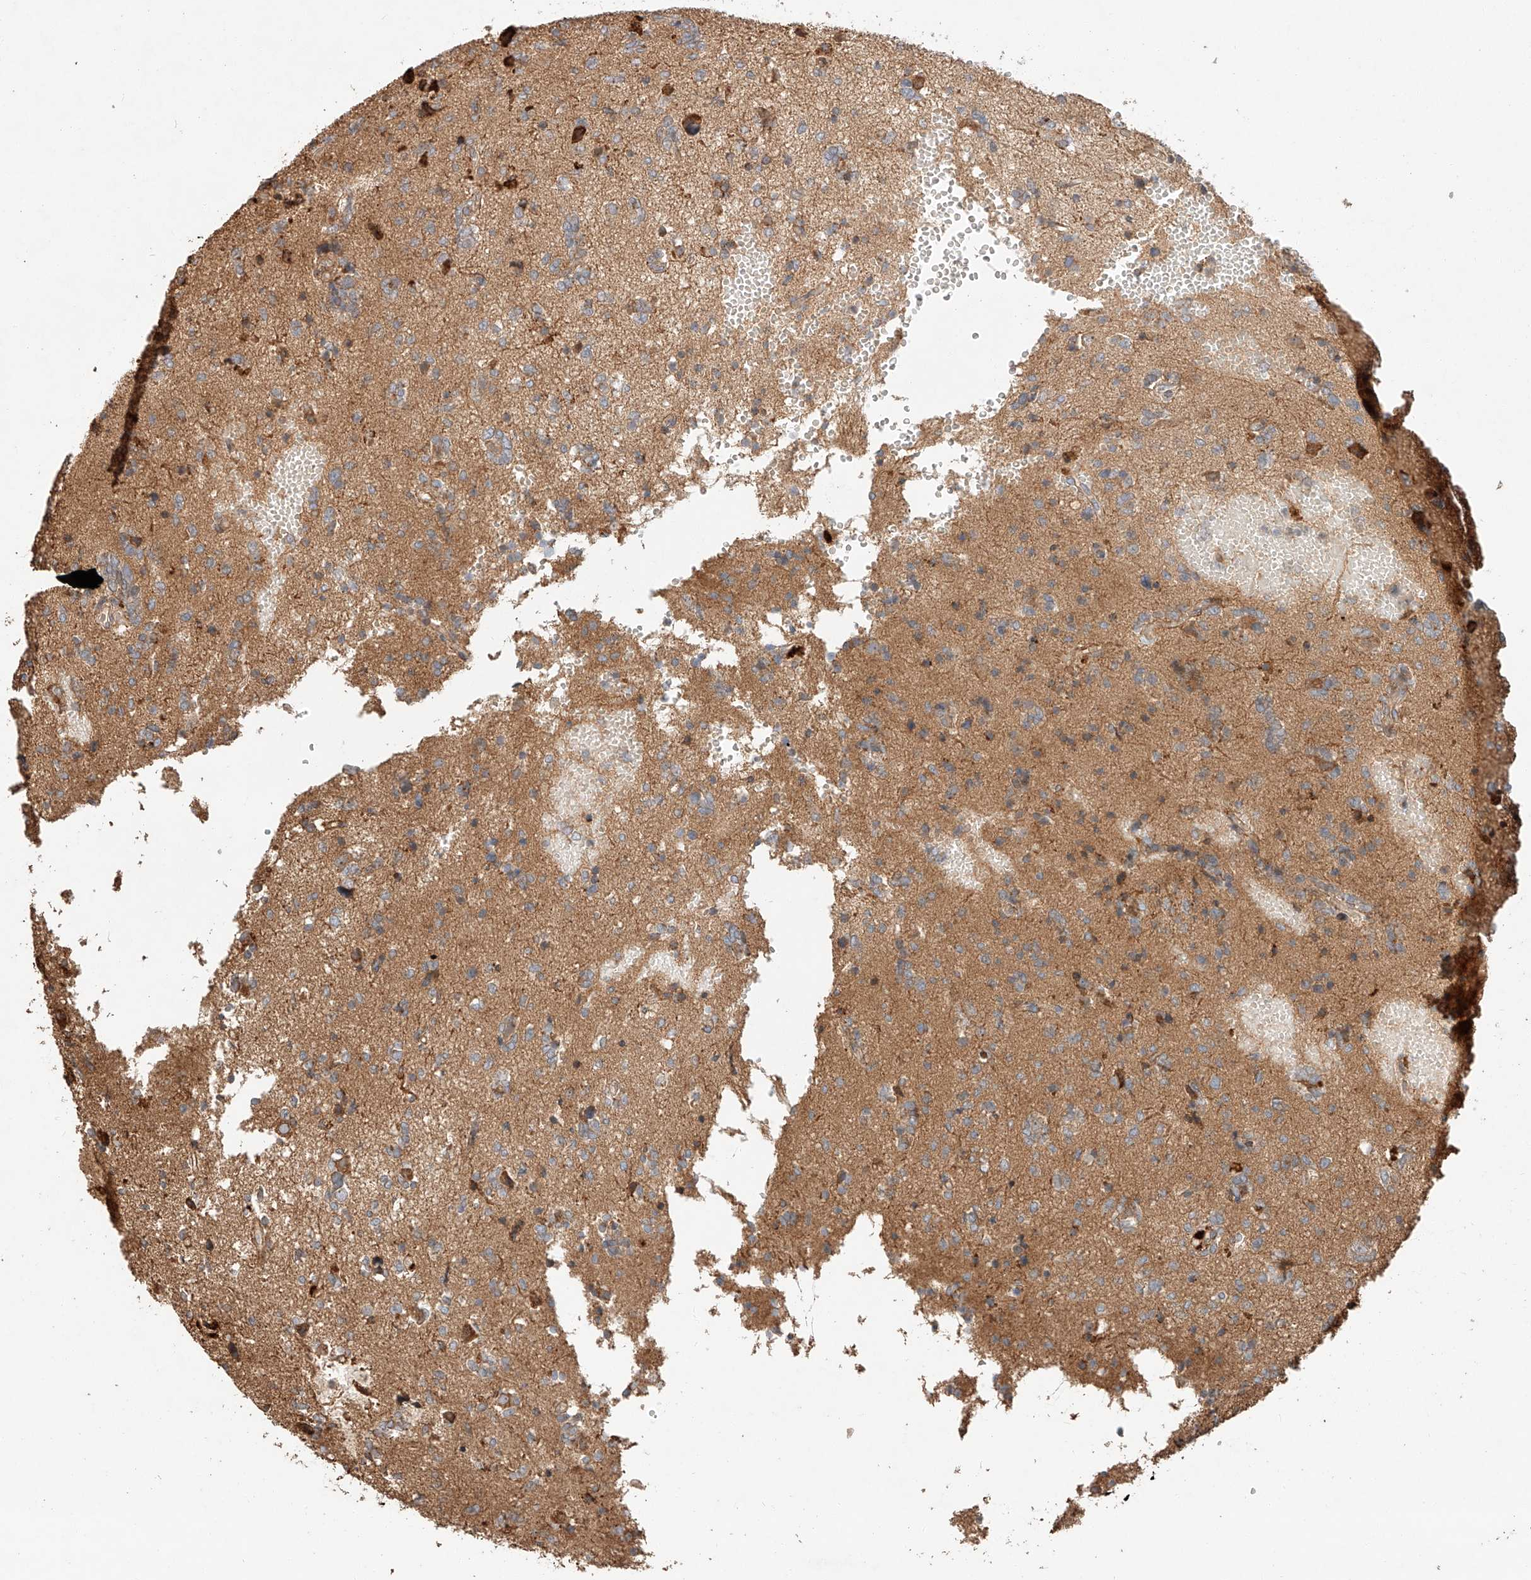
{"staining": {"intensity": "weak", "quantity": "25%-75%", "location": "cytoplasmic/membranous"}, "tissue": "glioma", "cell_type": "Tumor cells", "image_type": "cancer", "snomed": [{"axis": "morphology", "description": "Glioma, malignant, High grade"}, {"axis": "topography", "description": "Brain"}], "caption": "DAB (3,3'-diaminobenzidine) immunohistochemical staining of malignant glioma (high-grade) displays weak cytoplasmic/membranous protein expression in about 25%-75% of tumor cells.", "gene": "ZNF84", "patient": {"sex": "female", "age": 59}}